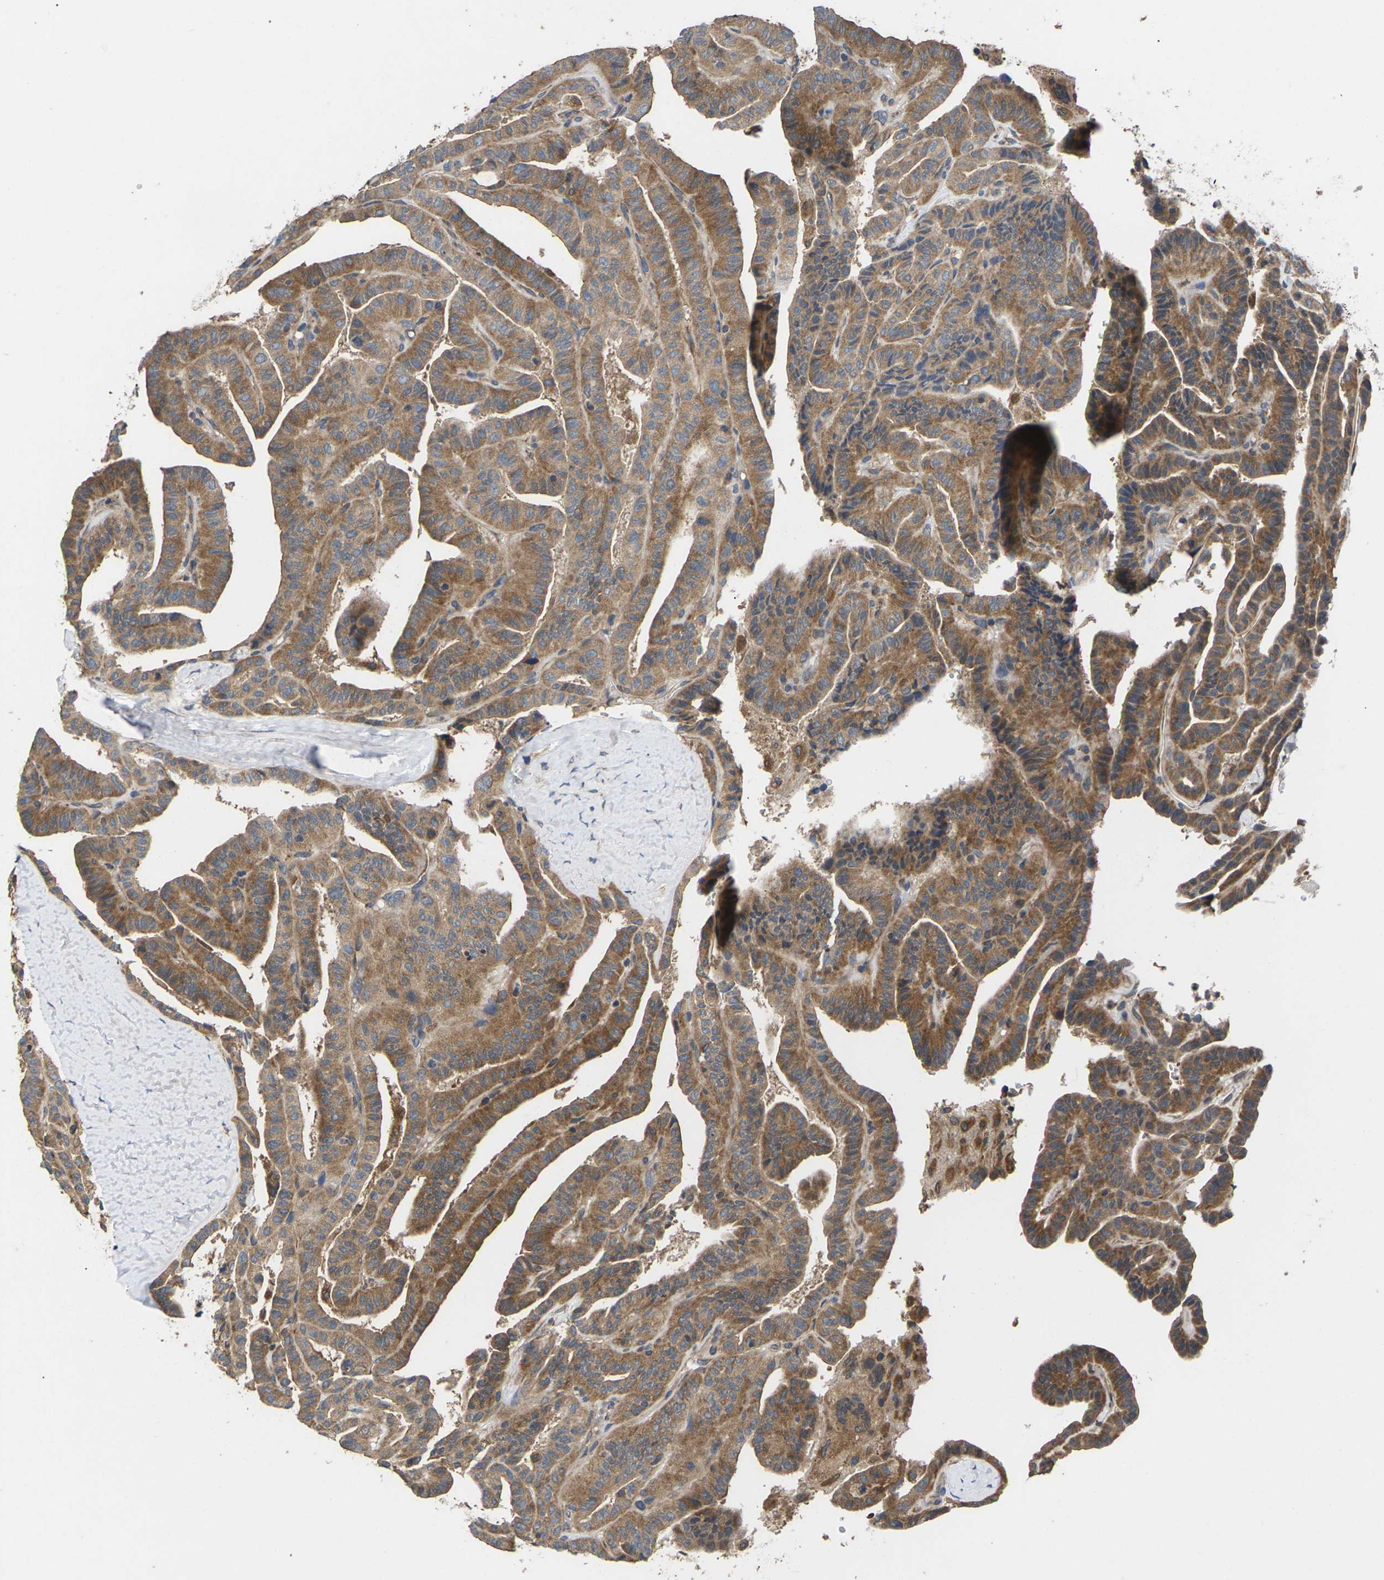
{"staining": {"intensity": "moderate", "quantity": ">75%", "location": "cytoplasmic/membranous"}, "tissue": "thyroid cancer", "cell_type": "Tumor cells", "image_type": "cancer", "snomed": [{"axis": "morphology", "description": "Papillary adenocarcinoma, NOS"}, {"axis": "topography", "description": "Thyroid gland"}], "caption": "A micrograph showing moderate cytoplasmic/membranous staining in approximately >75% of tumor cells in thyroid papillary adenocarcinoma, as visualized by brown immunohistochemical staining.", "gene": "DKK2", "patient": {"sex": "male", "age": 77}}